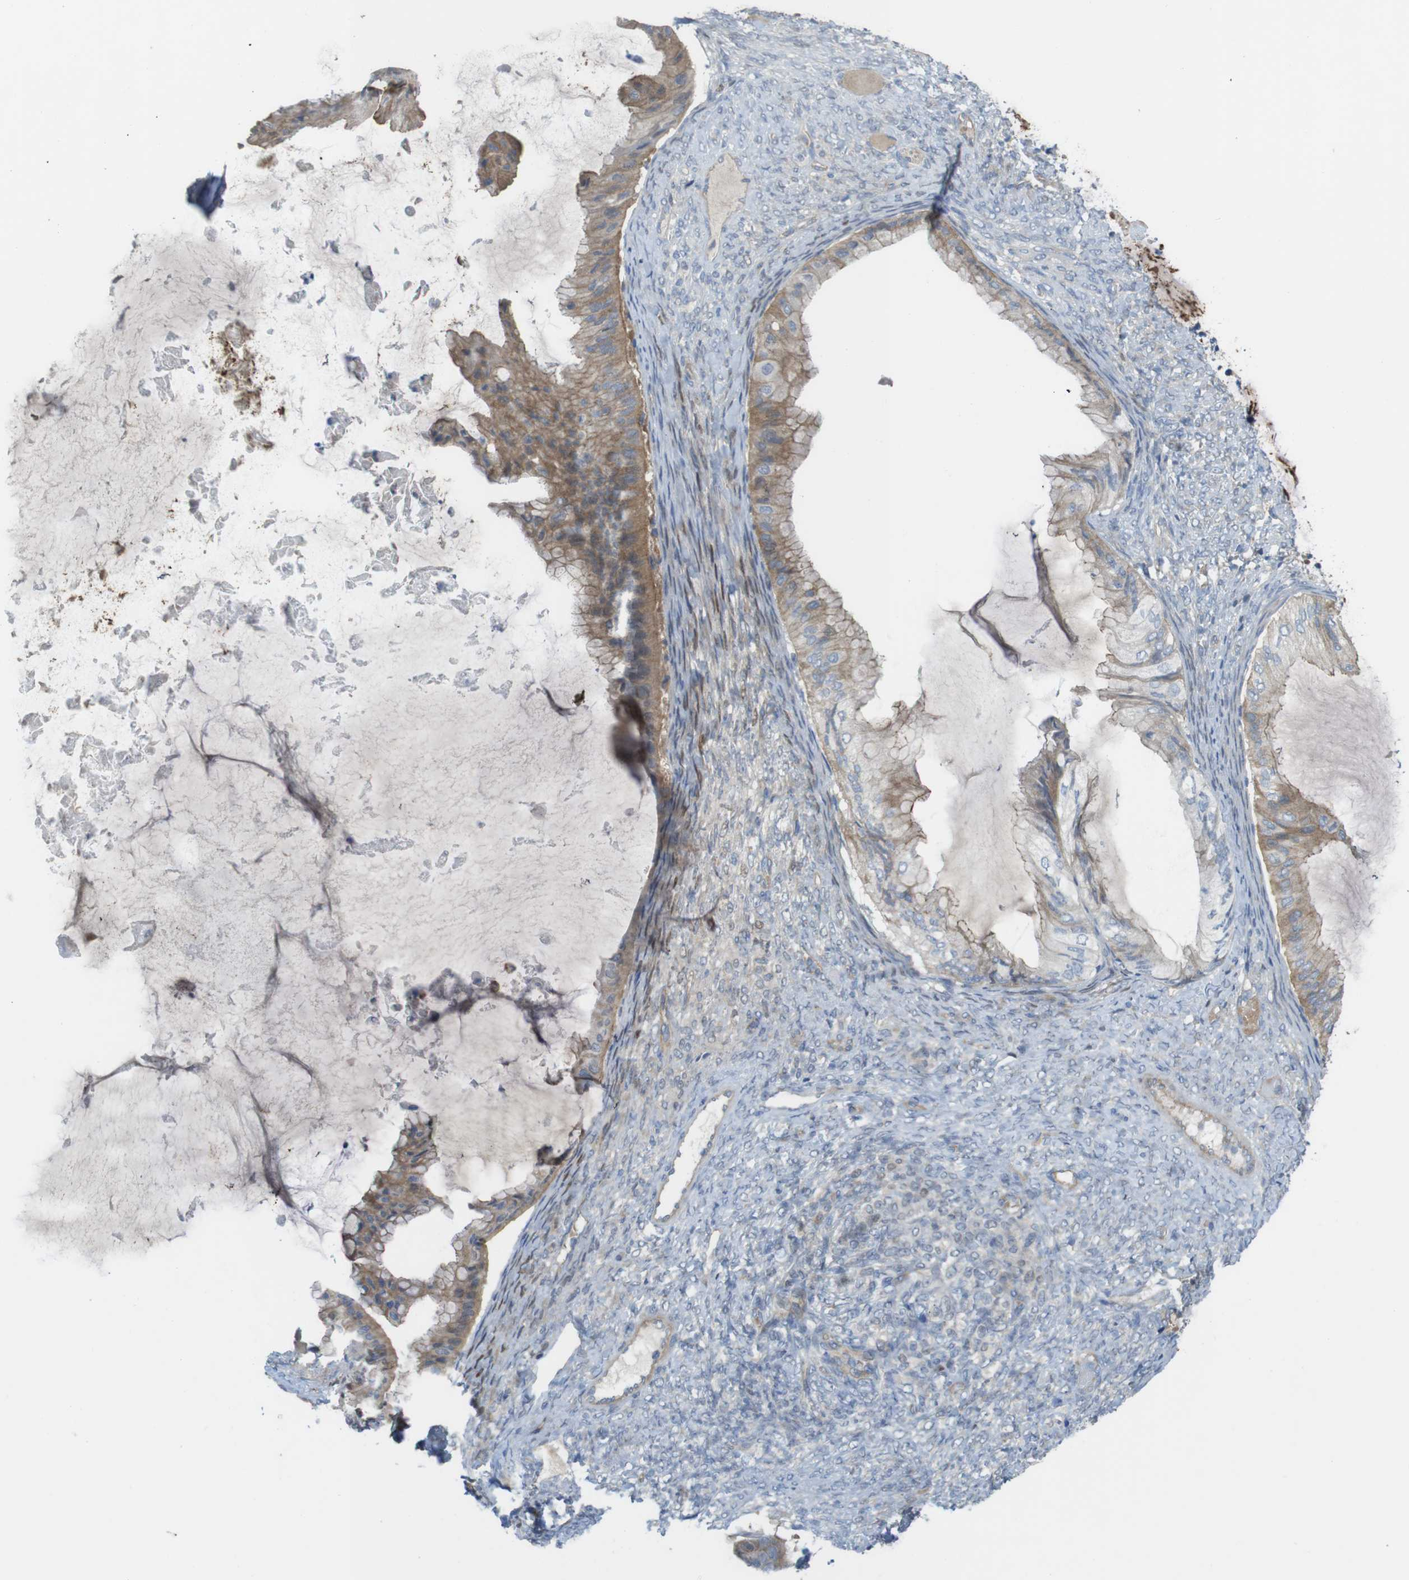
{"staining": {"intensity": "moderate", "quantity": ">75%", "location": "cytoplasmic/membranous"}, "tissue": "ovarian cancer", "cell_type": "Tumor cells", "image_type": "cancer", "snomed": [{"axis": "morphology", "description": "Cystadenocarcinoma, mucinous, NOS"}, {"axis": "topography", "description": "Ovary"}], "caption": "This is an image of immunohistochemistry staining of ovarian cancer, which shows moderate staining in the cytoplasmic/membranous of tumor cells.", "gene": "ABHD15", "patient": {"sex": "female", "age": 61}}